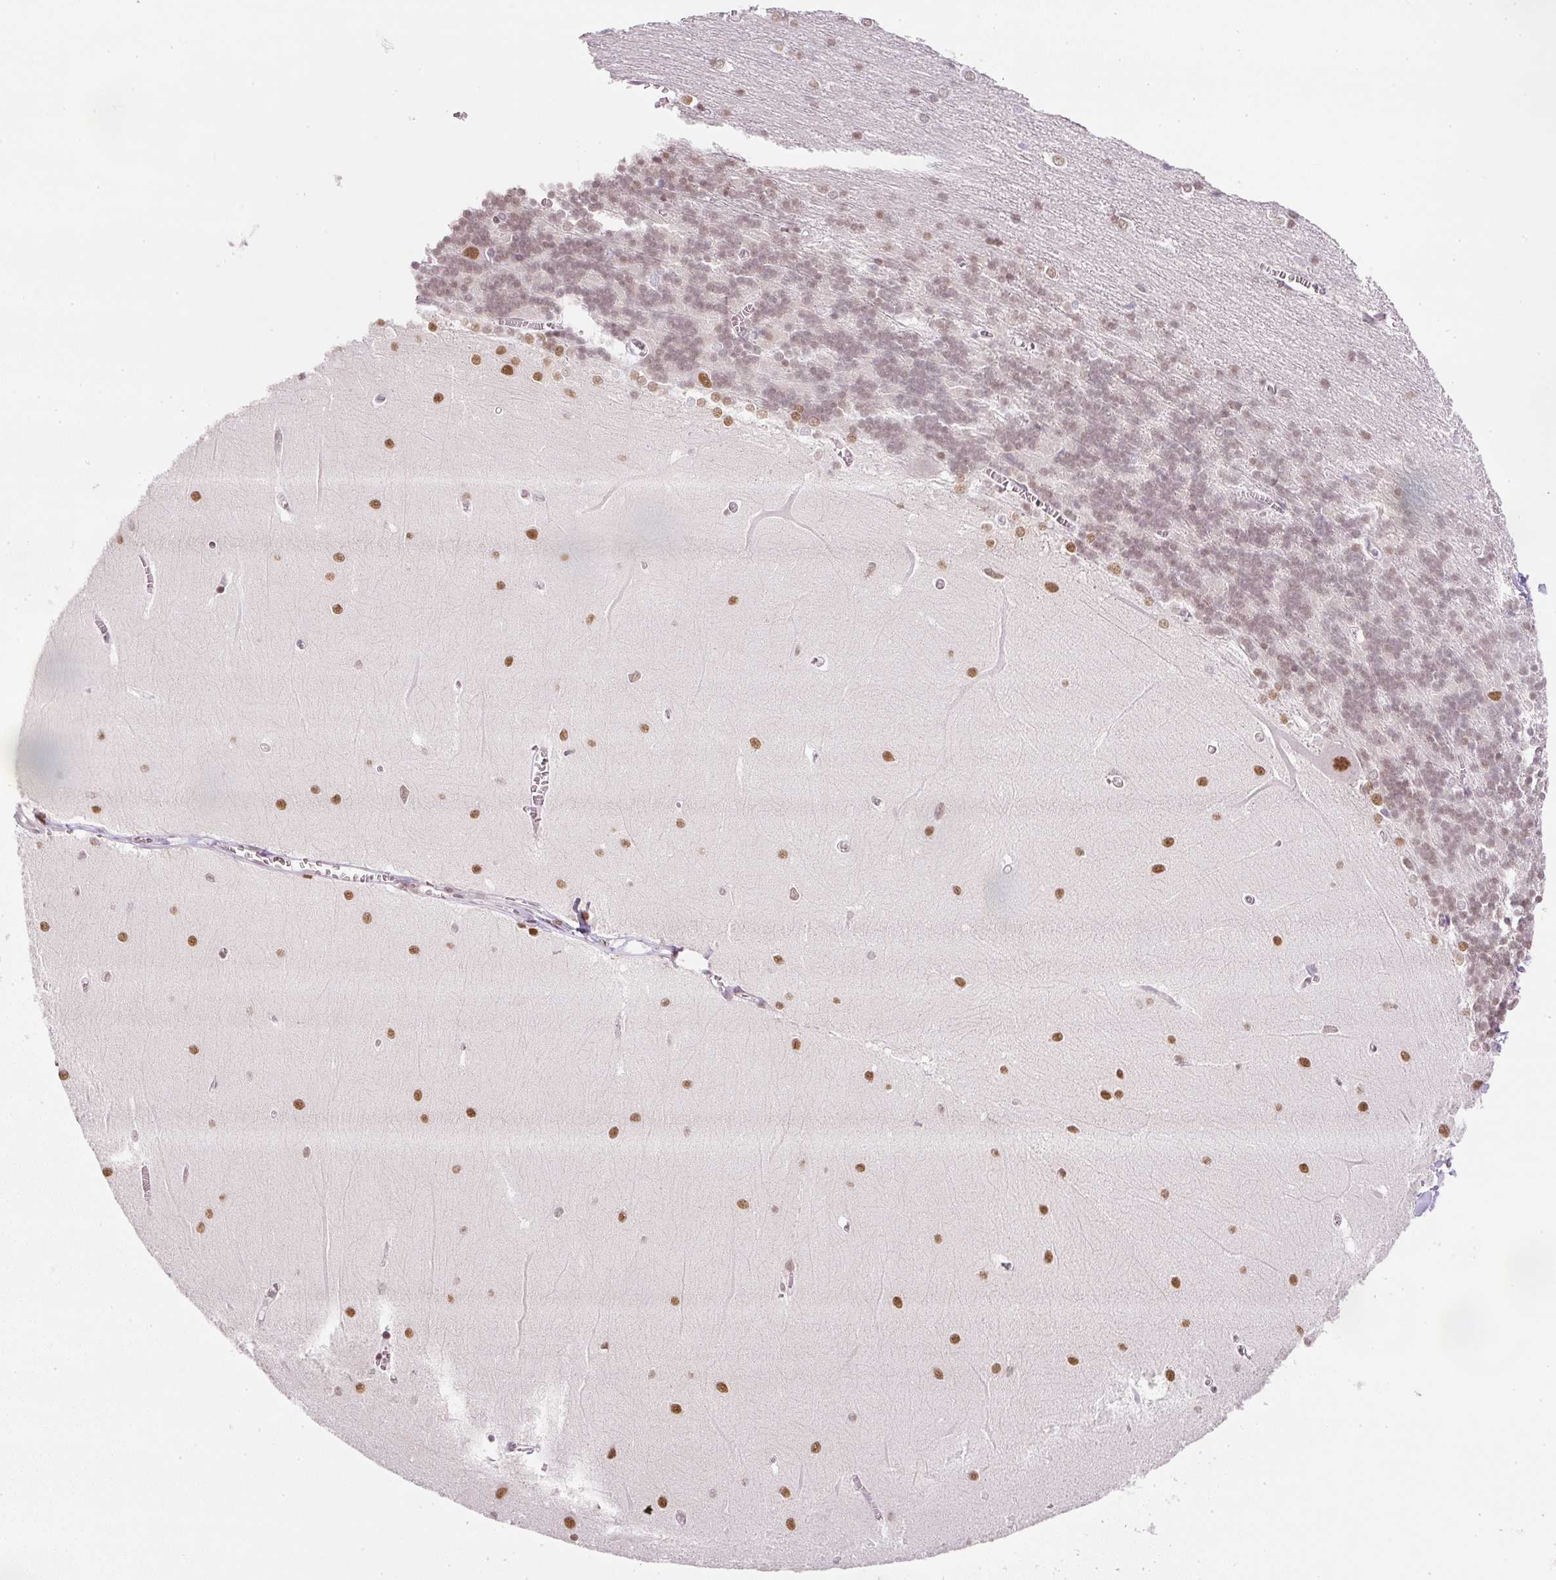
{"staining": {"intensity": "weak", "quantity": "<25%", "location": "nuclear"}, "tissue": "cerebellum", "cell_type": "Cells in granular layer", "image_type": "normal", "snomed": [{"axis": "morphology", "description": "Normal tissue, NOS"}, {"axis": "topography", "description": "Cerebellum"}], "caption": "IHC photomicrograph of benign cerebellum: human cerebellum stained with DAB (3,3'-diaminobenzidine) reveals no significant protein positivity in cells in granular layer. (DAB (3,3'-diaminobenzidine) immunohistochemistry visualized using brightfield microscopy, high magnification).", "gene": "DPPA4", "patient": {"sex": "male", "age": 37}}